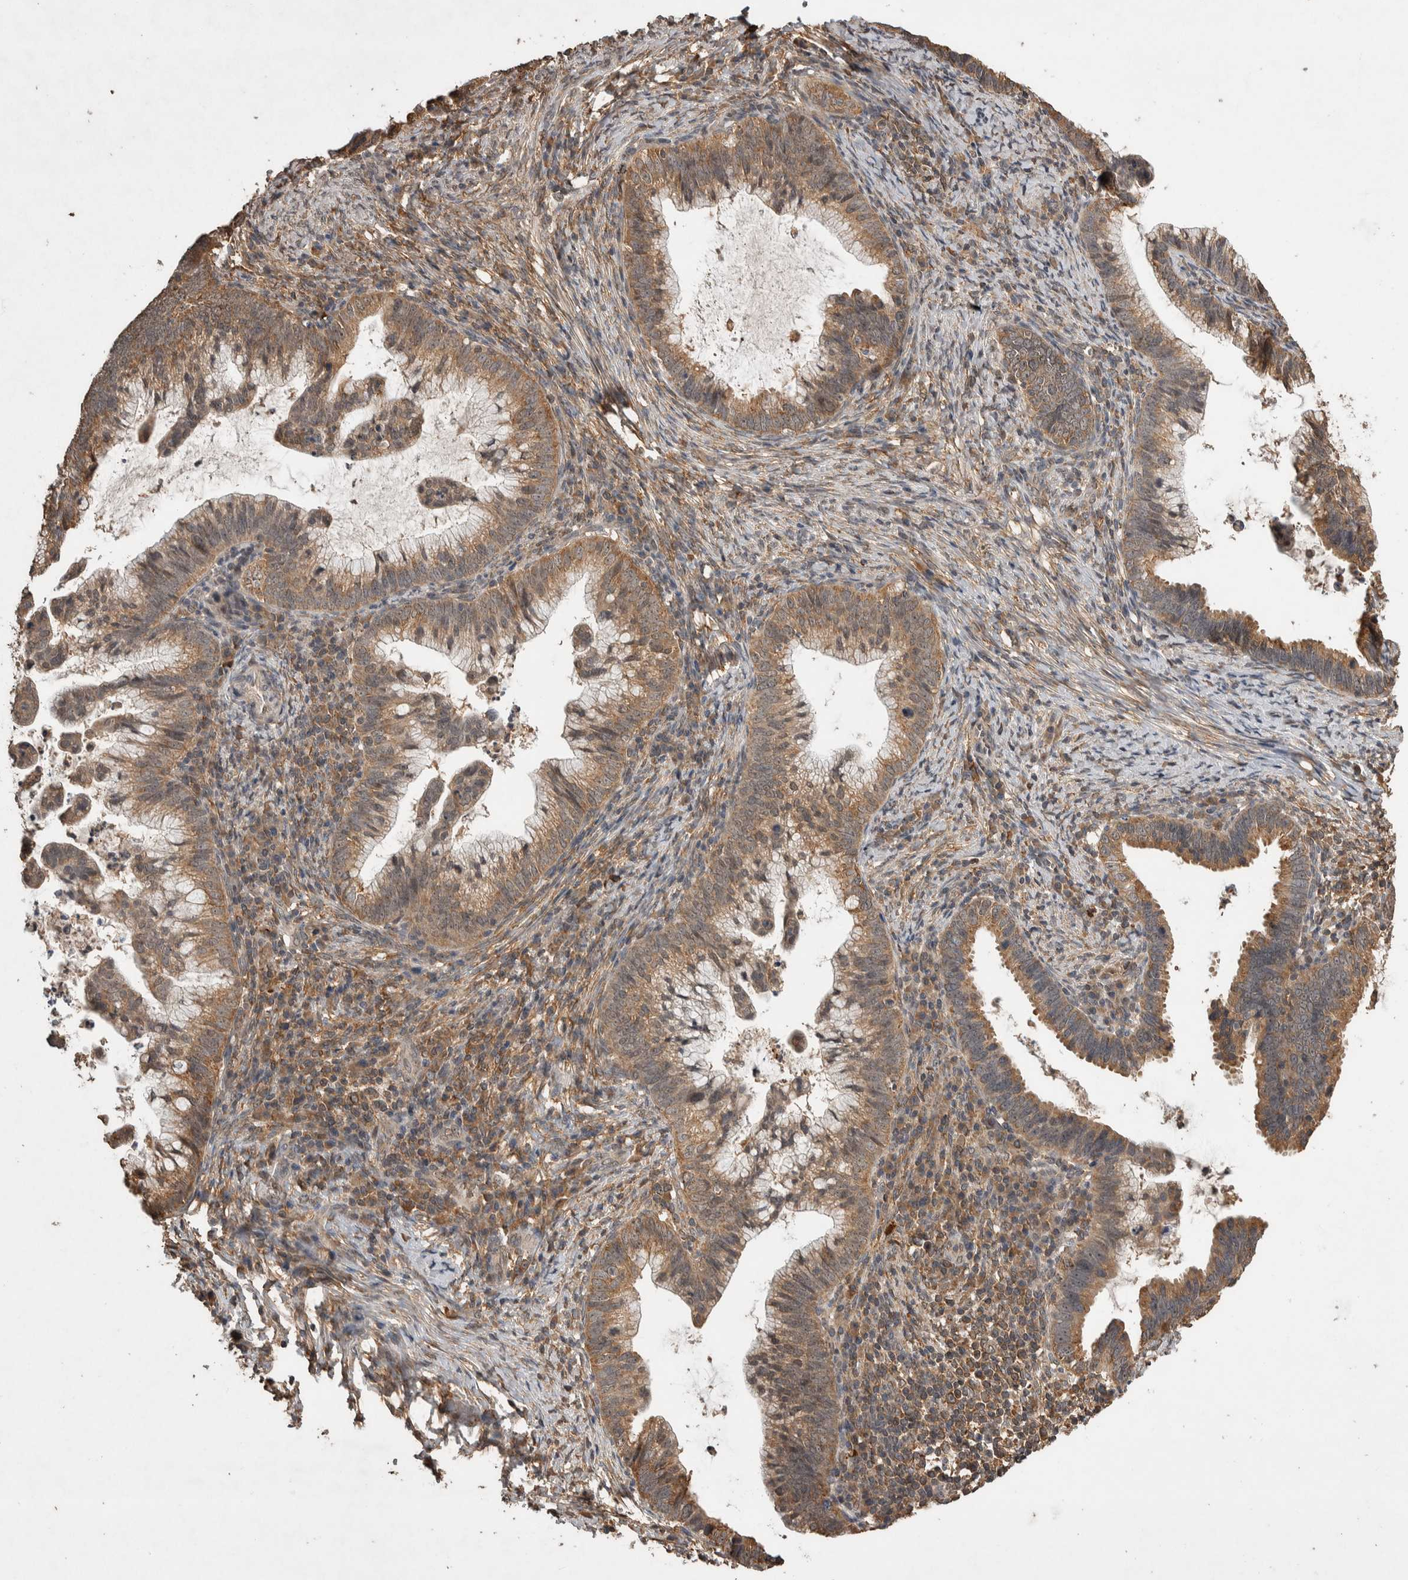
{"staining": {"intensity": "moderate", "quantity": ">75%", "location": "cytoplasmic/membranous"}, "tissue": "cervical cancer", "cell_type": "Tumor cells", "image_type": "cancer", "snomed": [{"axis": "morphology", "description": "Adenocarcinoma, NOS"}, {"axis": "topography", "description": "Cervix"}], "caption": "Tumor cells display medium levels of moderate cytoplasmic/membranous positivity in approximately >75% of cells in cervical cancer (adenocarcinoma).", "gene": "DVL2", "patient": {"sex": "female", "age": 36}}